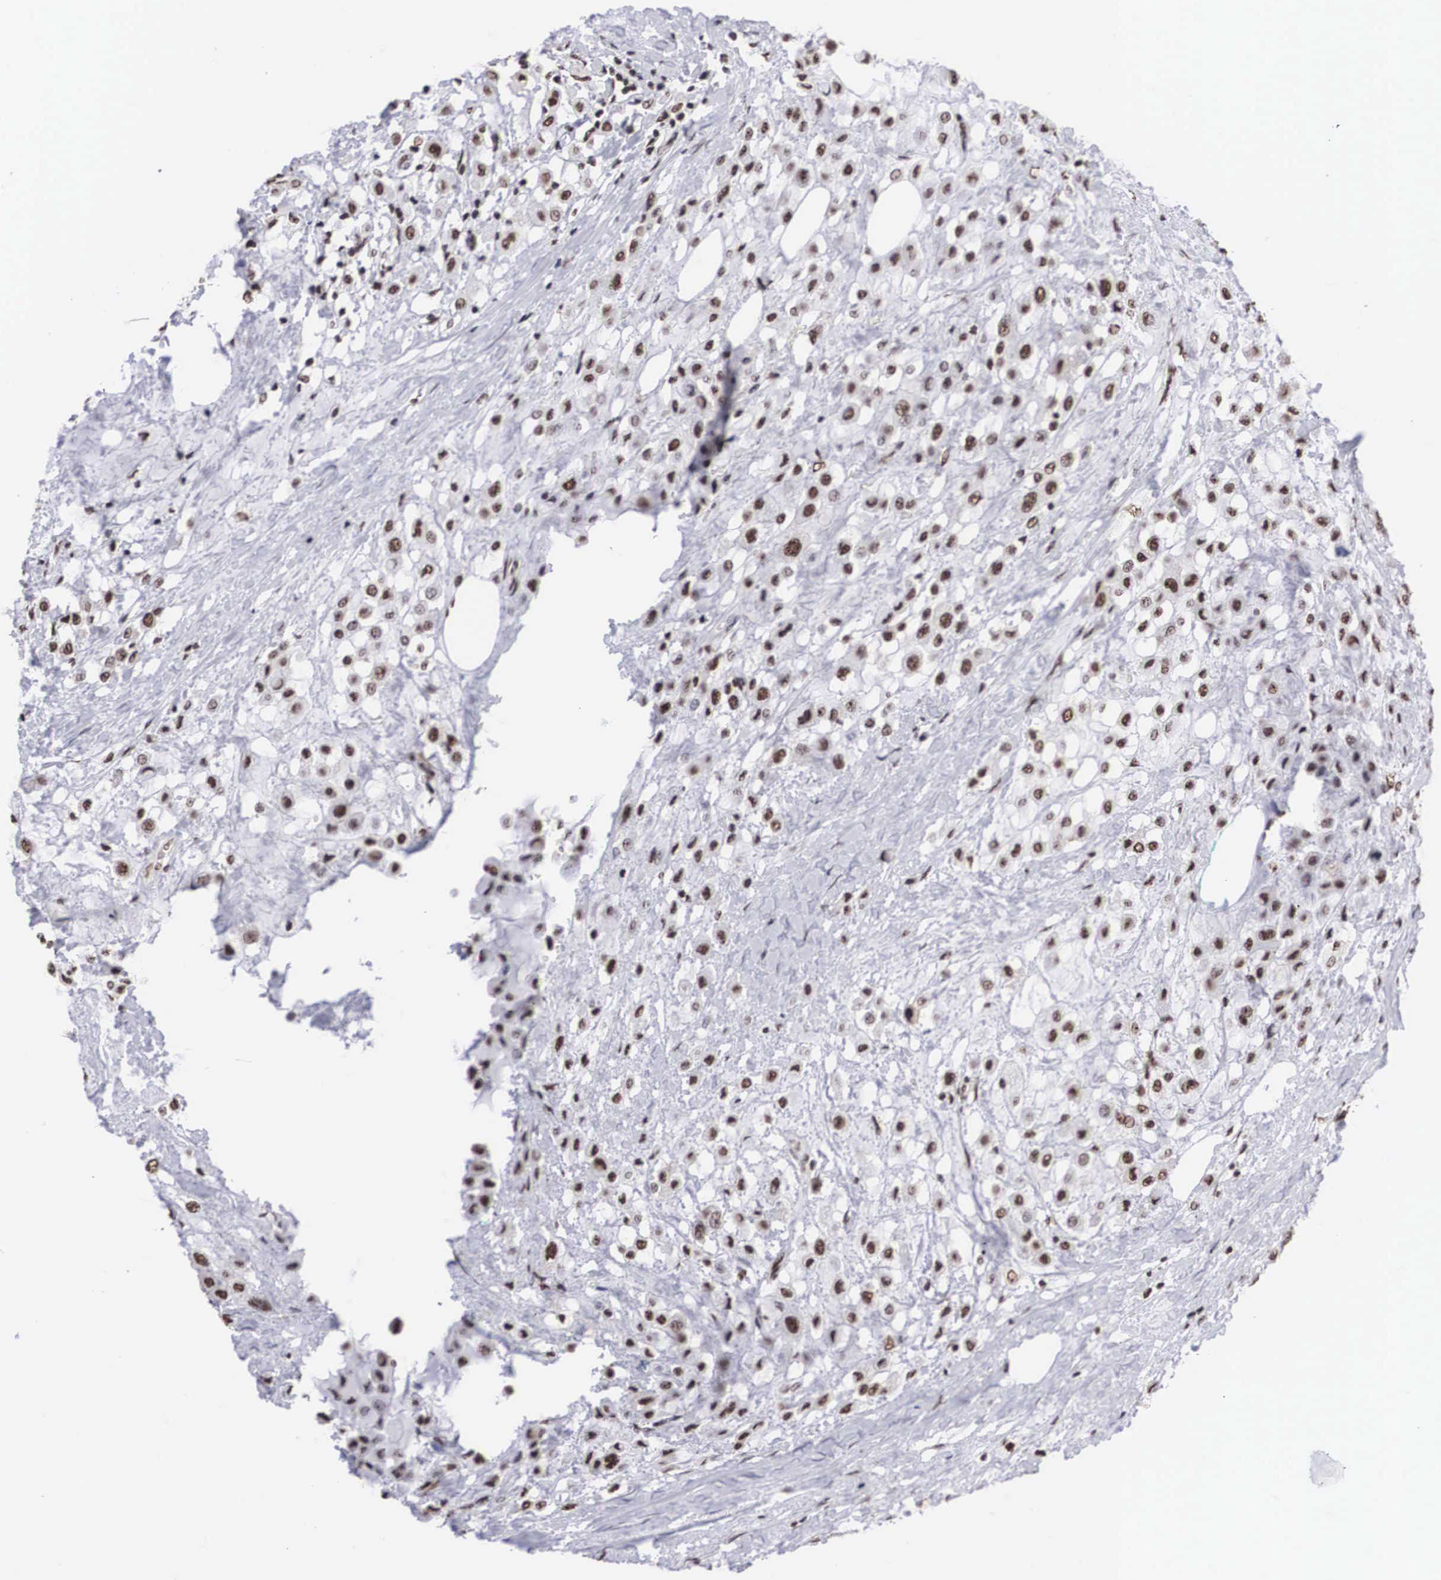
{"staining": {"intensity": "moderate", "quantity": ">75%", "location": "nuclear"}, "tissue": "breast cancer", "cell_type": "Tumor cells", "image_type": "cancer", "snomed": [{"axis": "morphology", "description": "Lobular carcinoma"}, {"axis": "topography", "description": "Breast"}], "caption": "Breast cancer (lobular carcinoma) stained with a protein marker reveals moderate staining in tumor cells.", "gene": "ACIN1", "patient": {"sex": "female", "age": 85}}